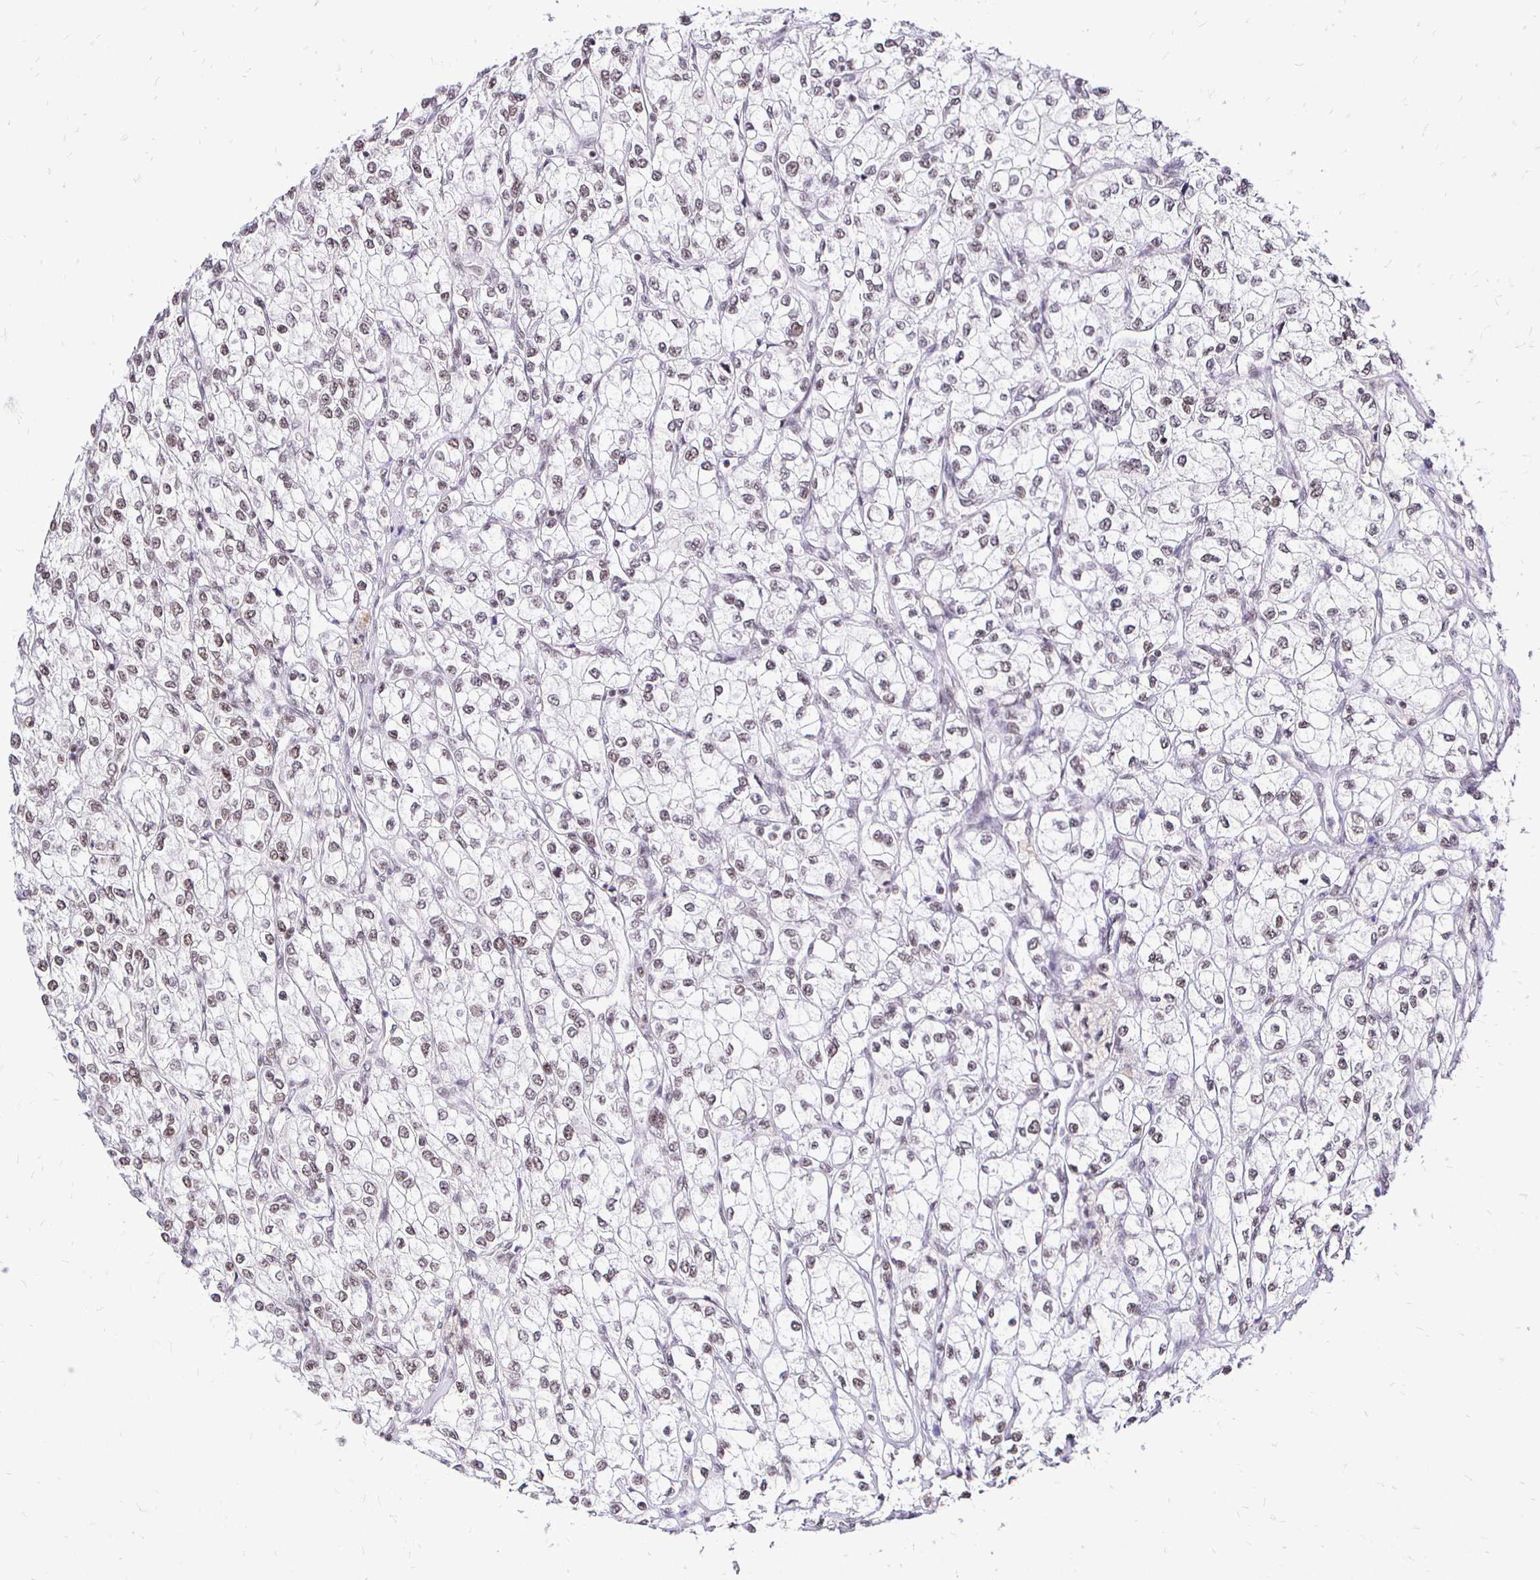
{"staining": {"intensity": "weak", "quantity": "25%-75%", "location": "nuclear"}, "tissue": "renal cancer", "cell_type": "Tumor cells", "image_type": "cancer", "snomed": [{"axis": "morphology", "description": "Adenocarcinoma, NOS"}, {"axis": "topography", "description": "Kidney"}], "caption": "Approximately 25%-75% of tumor cells in human renal cancer exhibit weak nuclear protein positivity as visualized by brown immunohistochemical staining.", "gene": "SIN3A", "patient": {"sex": "male", "age": 80}}